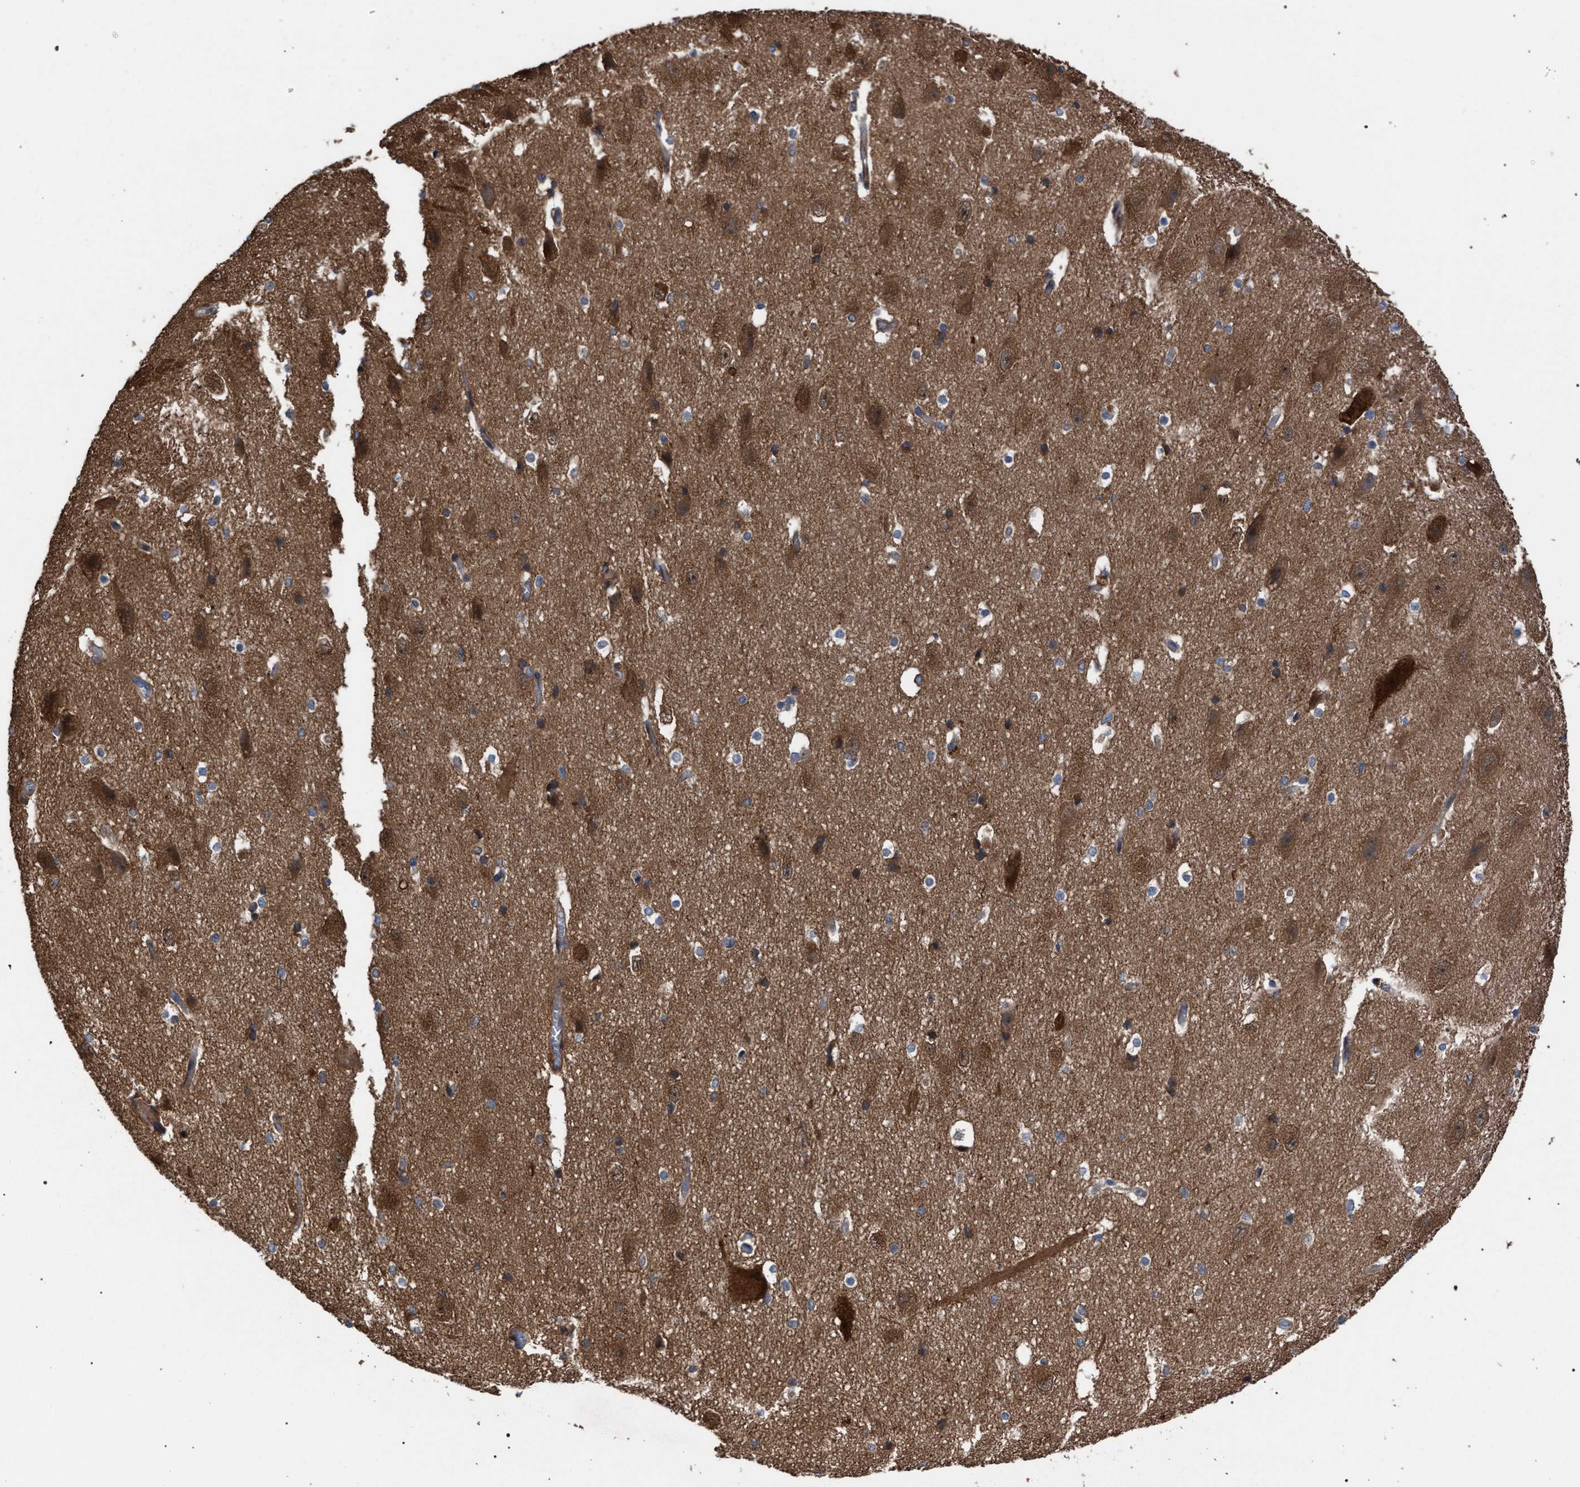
{"staining": {"intensity": "weak", "quantity": "<25%", "location": "cytoplasmic/membranous"}, "tissue": "hippocampus", "cell_type": "Glial cells", "image_type": "normal", "snomed": [{"axis": "morphology", "description": "Normal tissue, NOS"}, {"axis": "topography", "description": "Hippocampus"}], "caption": "Hippocampus stained for a protein using immunohistochemistry shows no staining glial cells.", "gene": "CDR2L", "patient": {"sex": "female", "age": 19}}